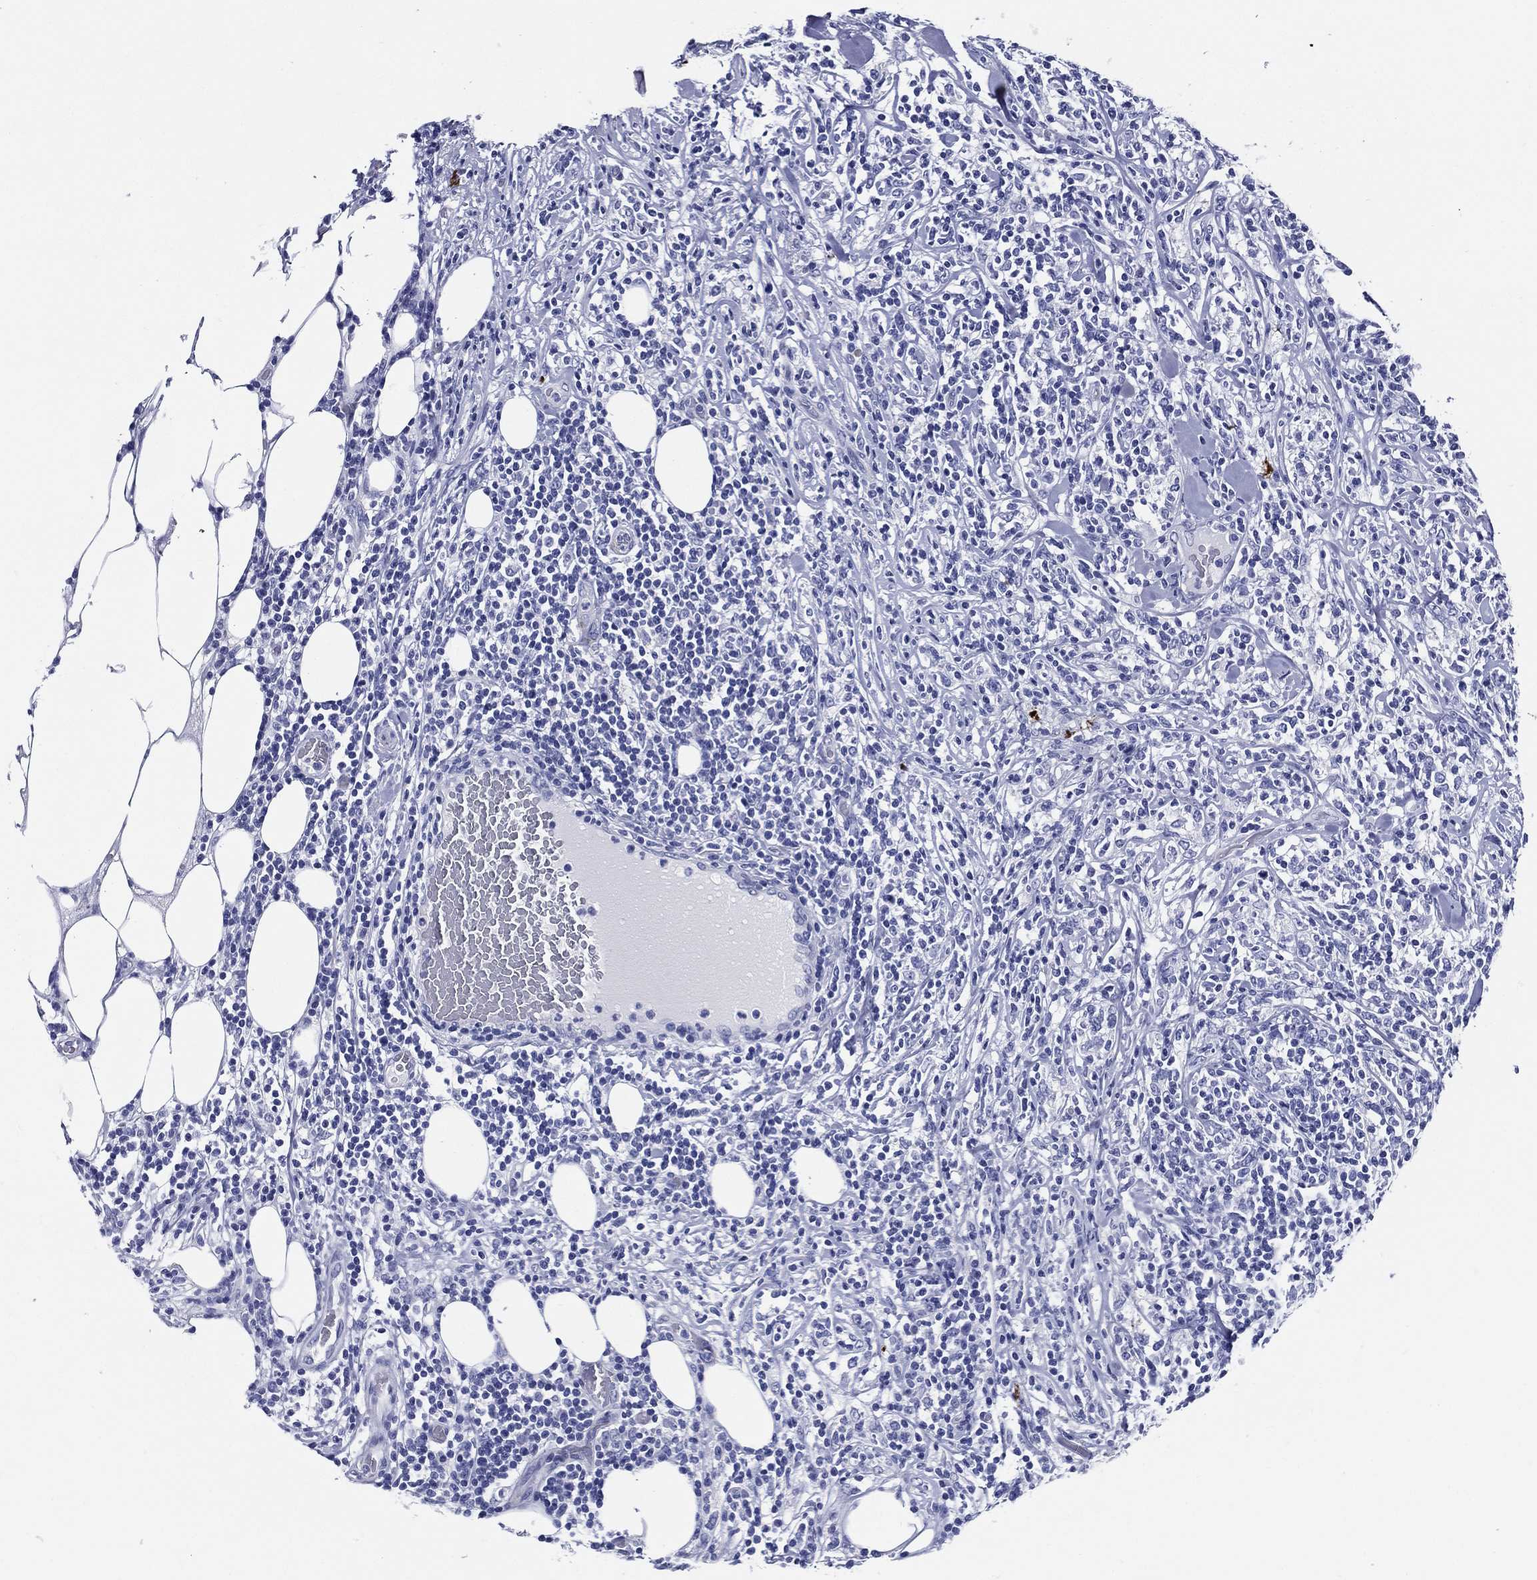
{"staining": {"intensity": "negative", "quantity": "none", "location": "none"}, "tissue": "lymphoma", "cell_type": "Tumor cells", "image_type": "cancer", "snomed": [{"axis": "morphology", "description": "Malignant lymphoma, non-Hodgkin's type, High grade"}, {"axis": "topography", "description": "Lymph node"}], "caption": "An image of lymphoma stained for a protein exhibits no brown staining in tumor cells.", "gene": "ACE2", "patient": {"sex": "female", "age": 84}}